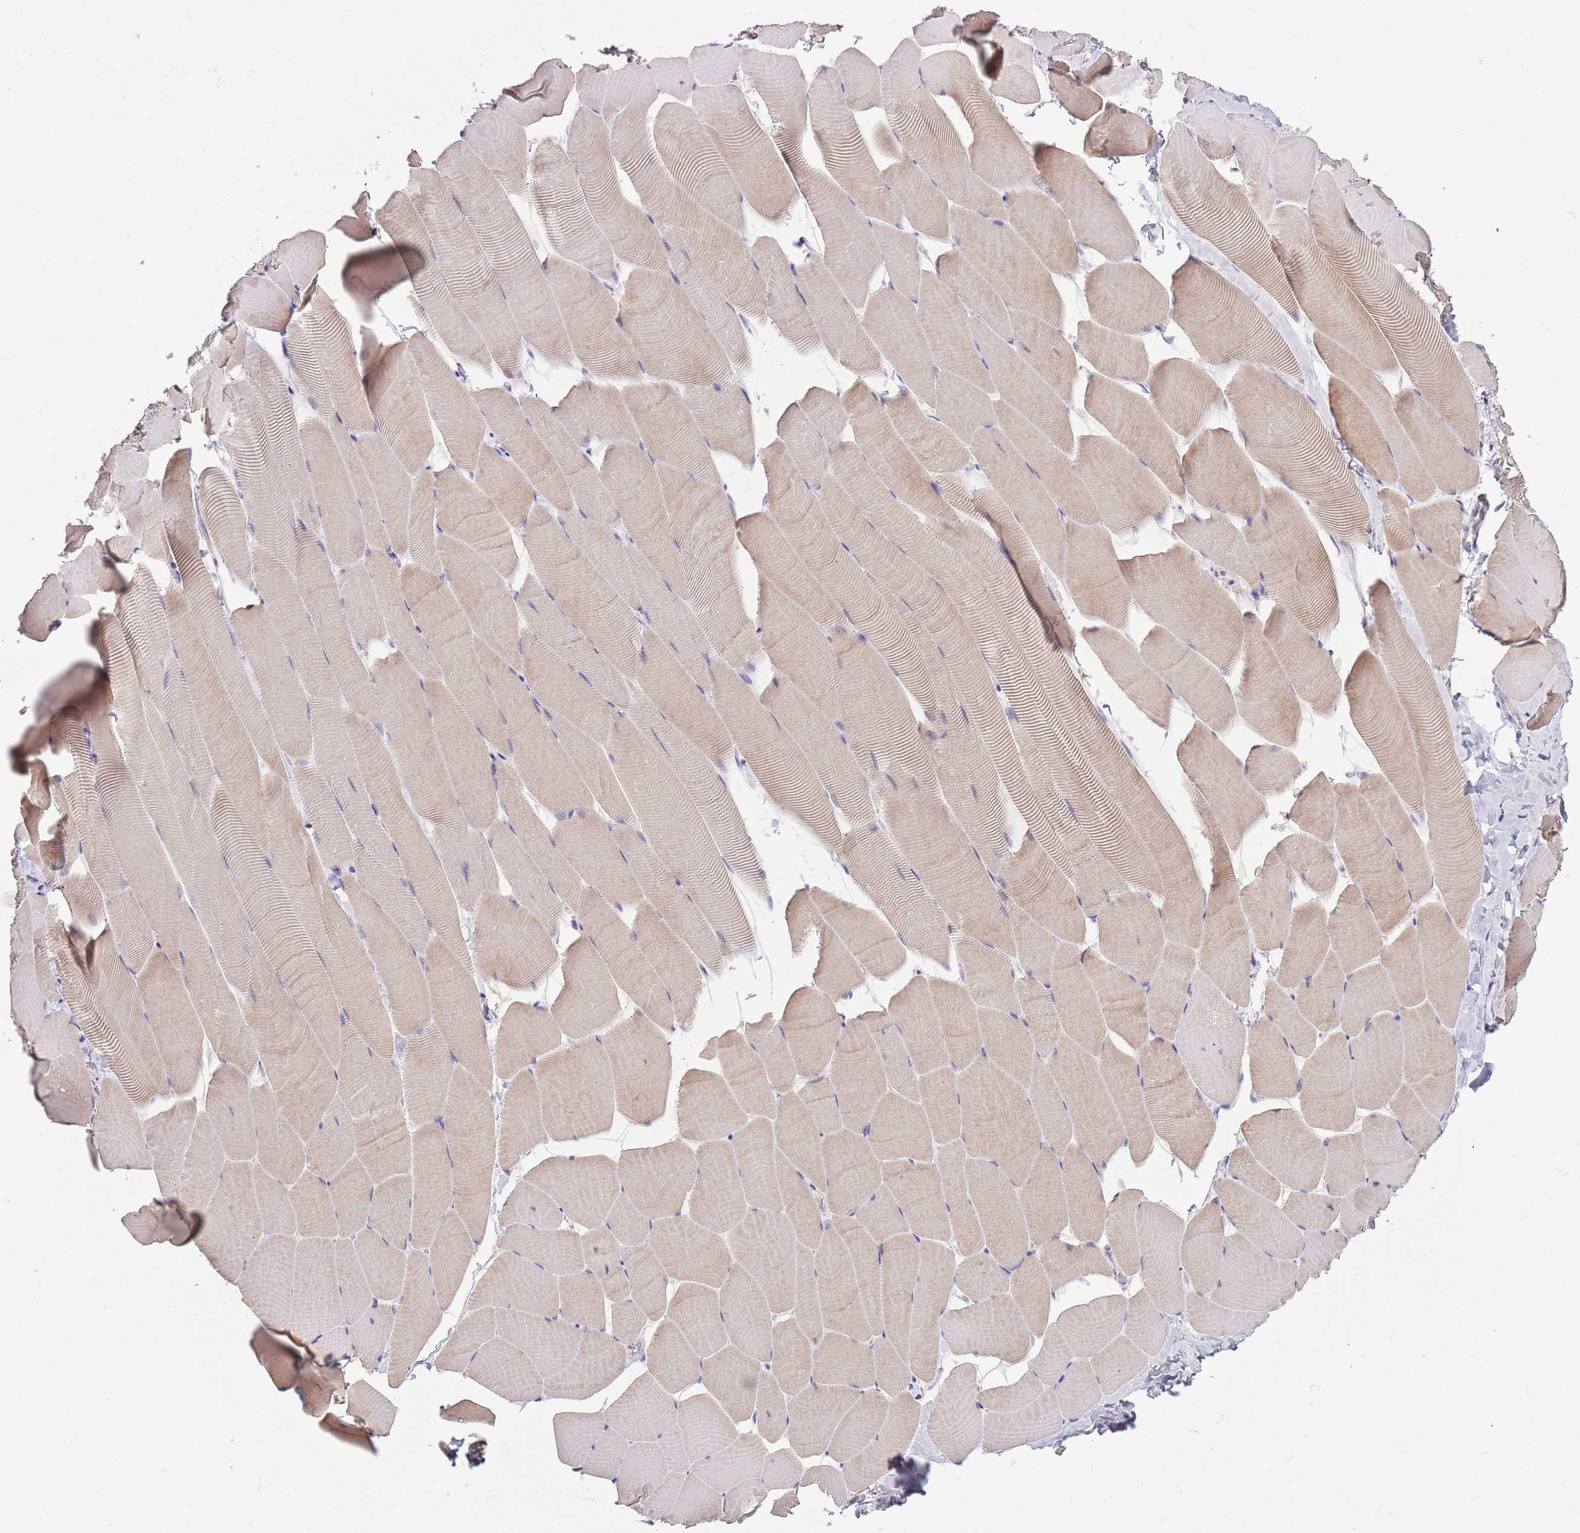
{"staining": {"intensity": "weak", "quantity": "25%-75%", "location": "cytoplasmic/membranous"}, "tissue": "skeletal muscle", "cell_type": "Myocytes", "image_type": "normal", "snomed": [{"axis": "morphology", "description": "Normal tissue, NOS"}, {"axis": "topography", "description": "Skeletal muscle"}], "caption": "Myocytes exhibit low levels of weak cytoplasmic/membranous staining in about 25%-75% of cells in normal skeletal muscle.", "gene": "SUSD1", "patient": {"sex": "male", "age": 25}}